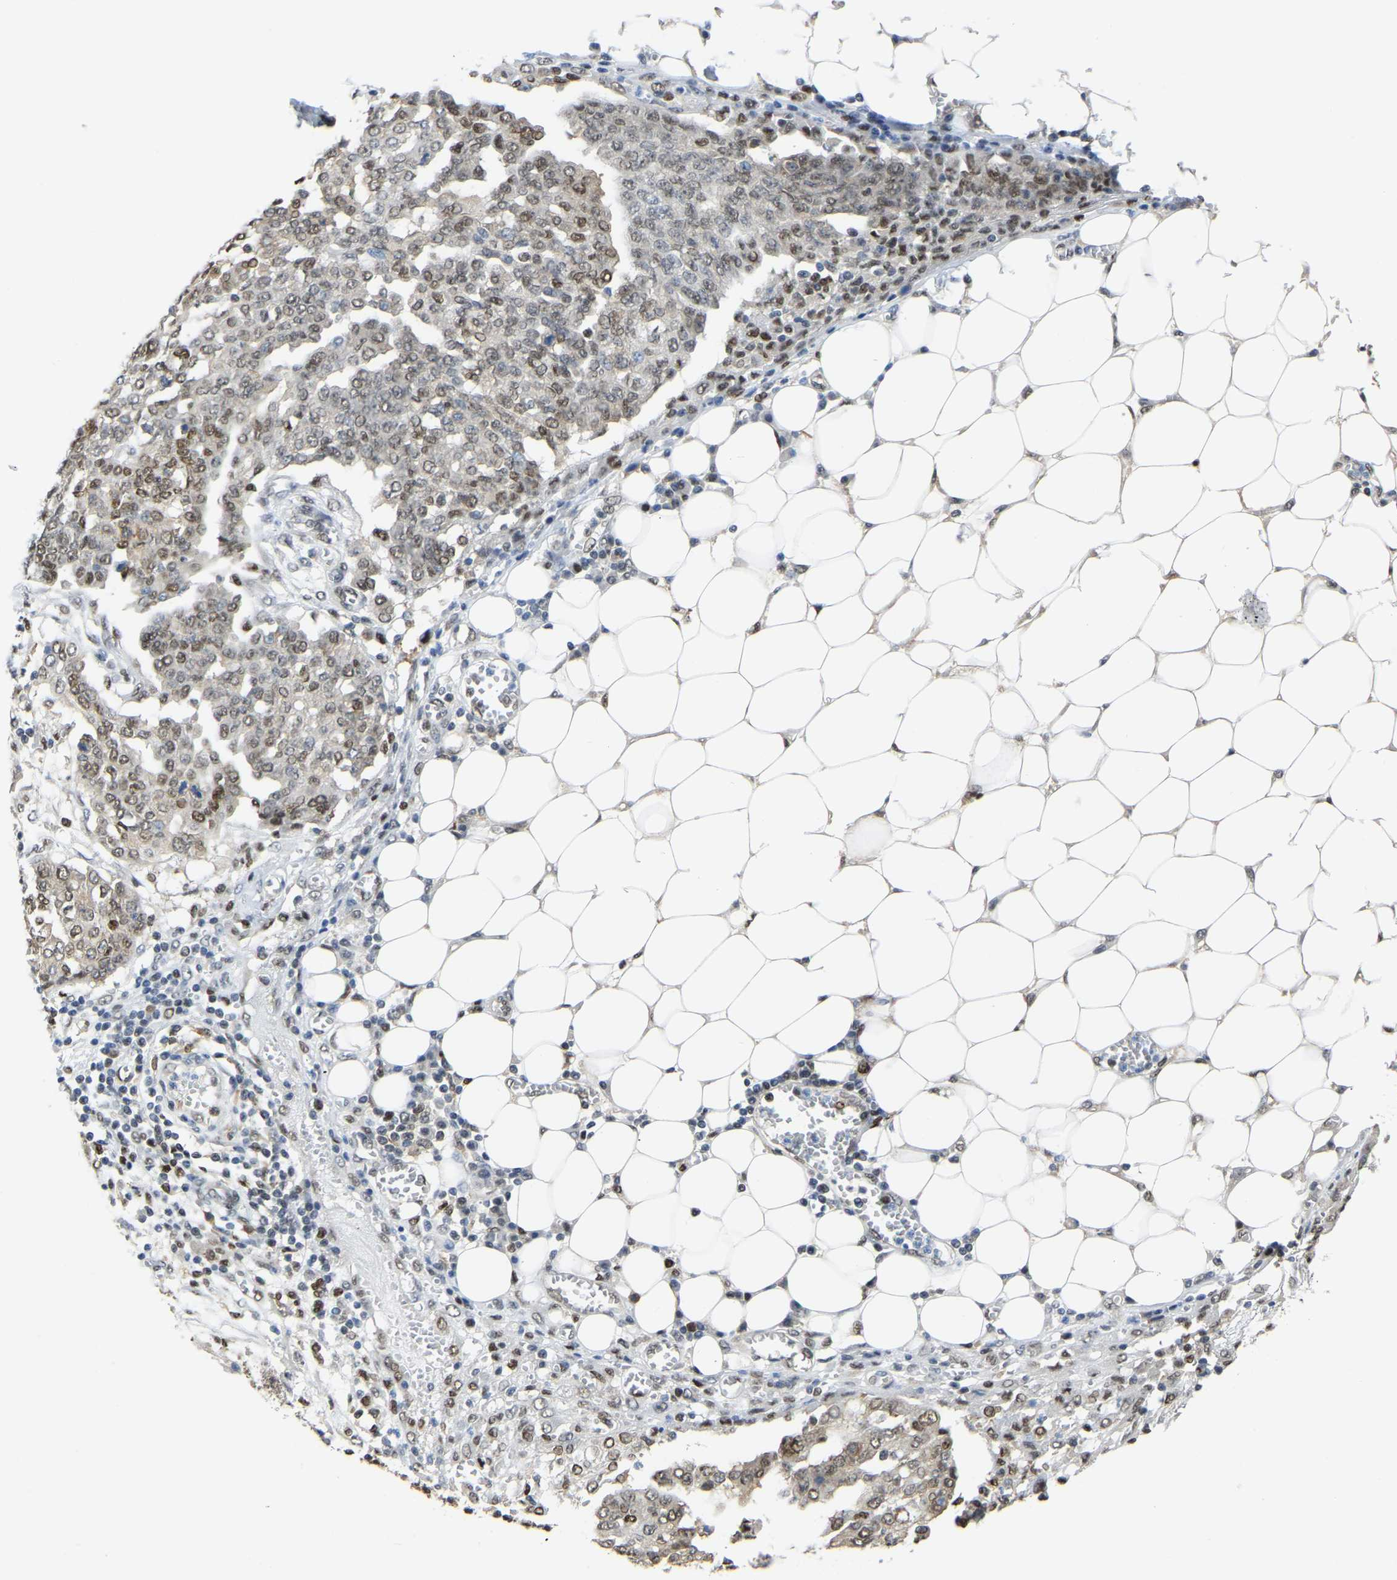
{"staining": {"intensity": "weak", "quantity": "25%-75%", "location": "nuclear"}, "tissue": "ovarian cancer", "cell_type": "Tumor cells", "image_type": "cancer", "snomed": [{"axis": "morphology", "description": "Cystadenocarcinoma, serous, NOS"}, {"axis": "topography", "description": "Soft tissue"}, {"axis": "topography", "description": "Ovary"}], "caption": "Protein expression analysis of human serous cystadenocarcinoma (ovarian) reveals weak nuclear staining in approximately 25%-75% of tumor cells.", "gene": "KLRG2", "patient": {"sex": "female", "age": 57}}